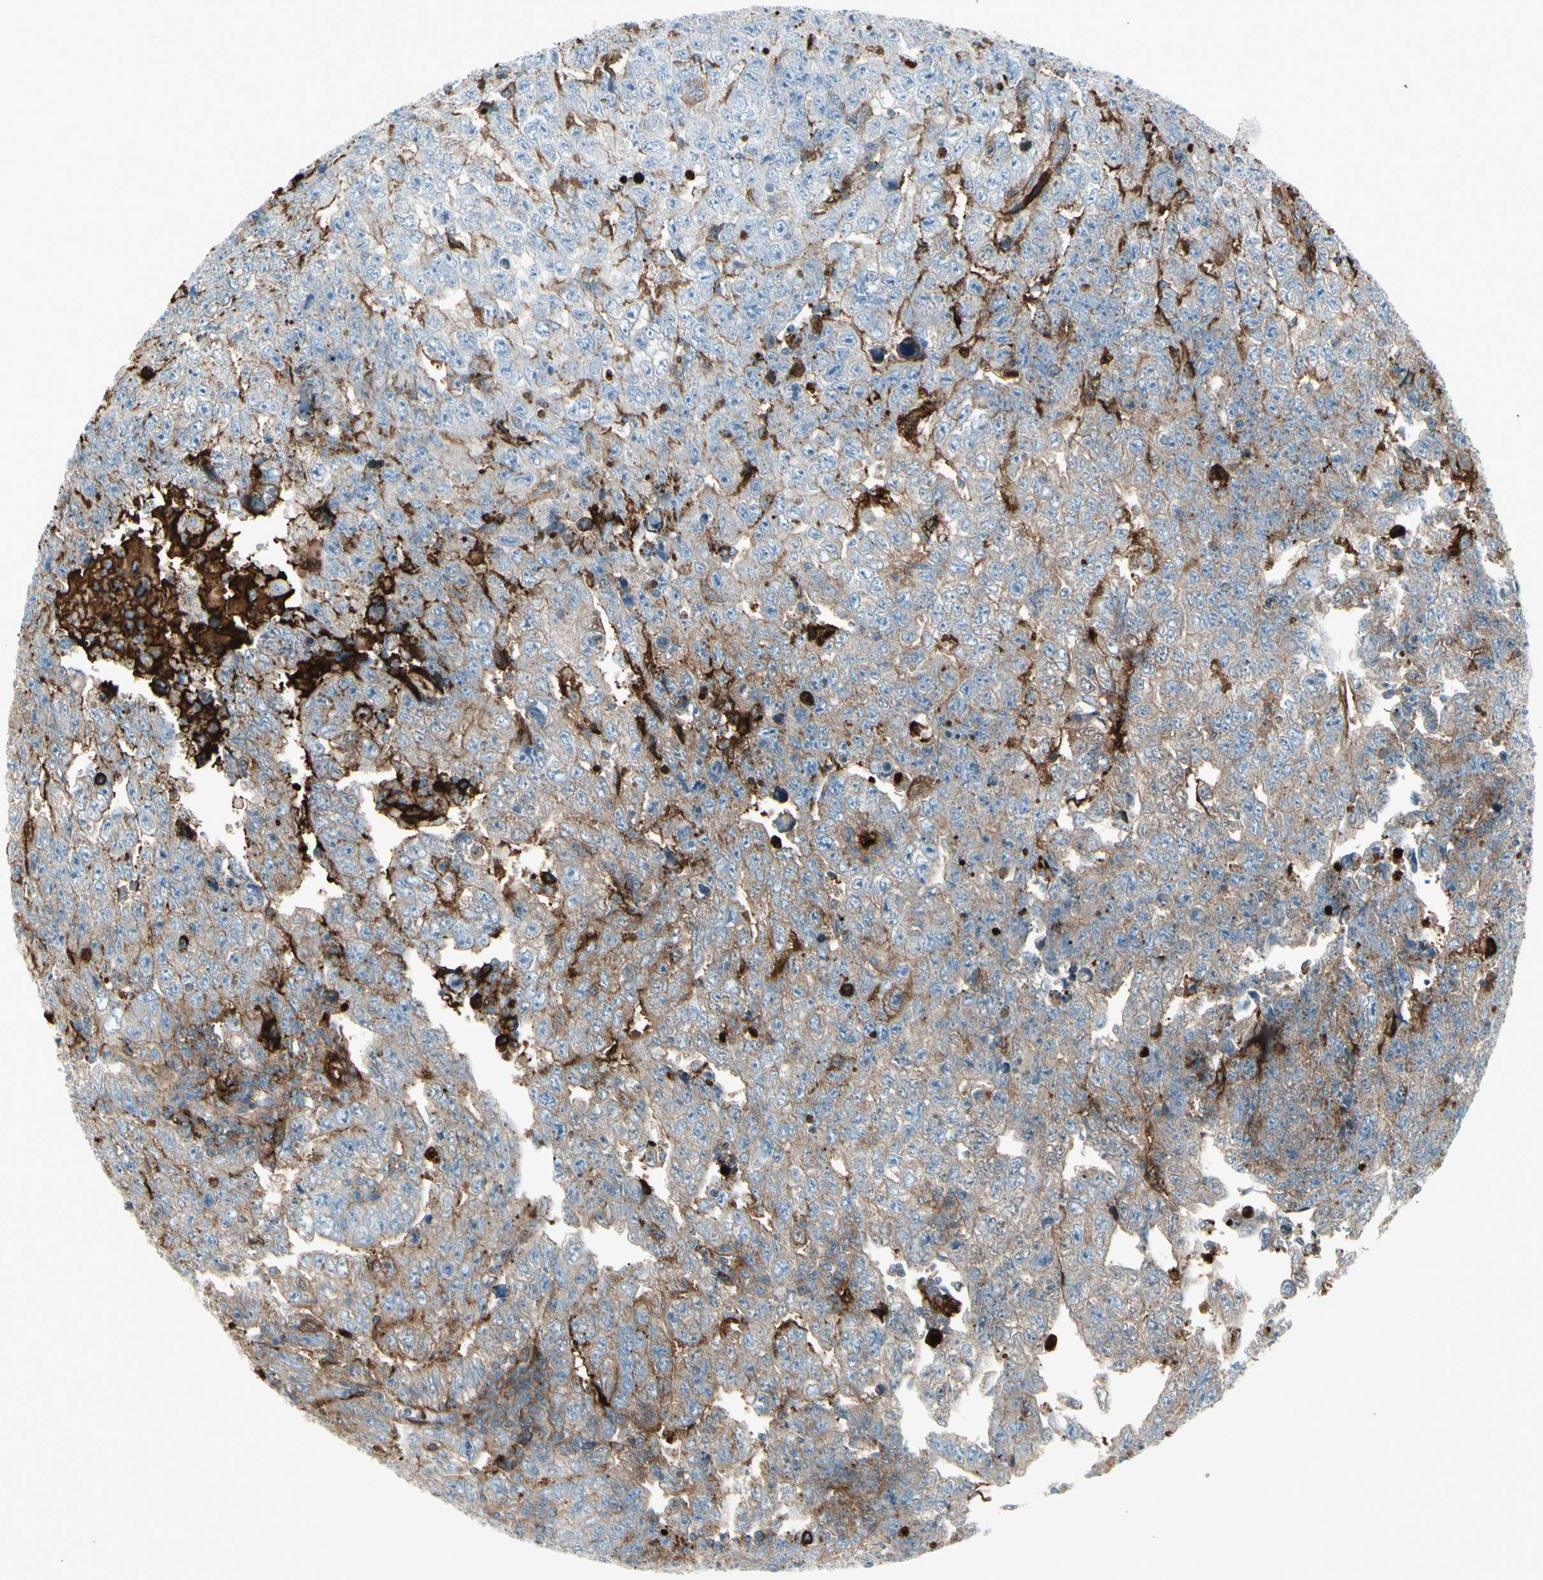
{"staining": {"intensity": "weak", "quantity": ">75%", "location": "cytoplasmic/membranous"}, "tissue": "testis cancer", "cell_type": "Tumor cells", "image_type": "cancer", "snomed": [{"axis": "morphology", "description": "Carcinoma, Embryonal, NOS"}, {"axis": "topography", "description": "Testis"}], "caption": "Immunohistochemical staining of testis cancer (embryonal carcinoma) displays low levels of weak cytoplasmic/membranous expression in about >75% of tumor cells. The staining is performed using DAB (3,3'-diaminobenzidine) brown chromogen to label protein expression. The nuclei are counter-stained blue using hematoxylin.", "gene": "IGHG1", "patient": {"sex": "male", "age": 28}}